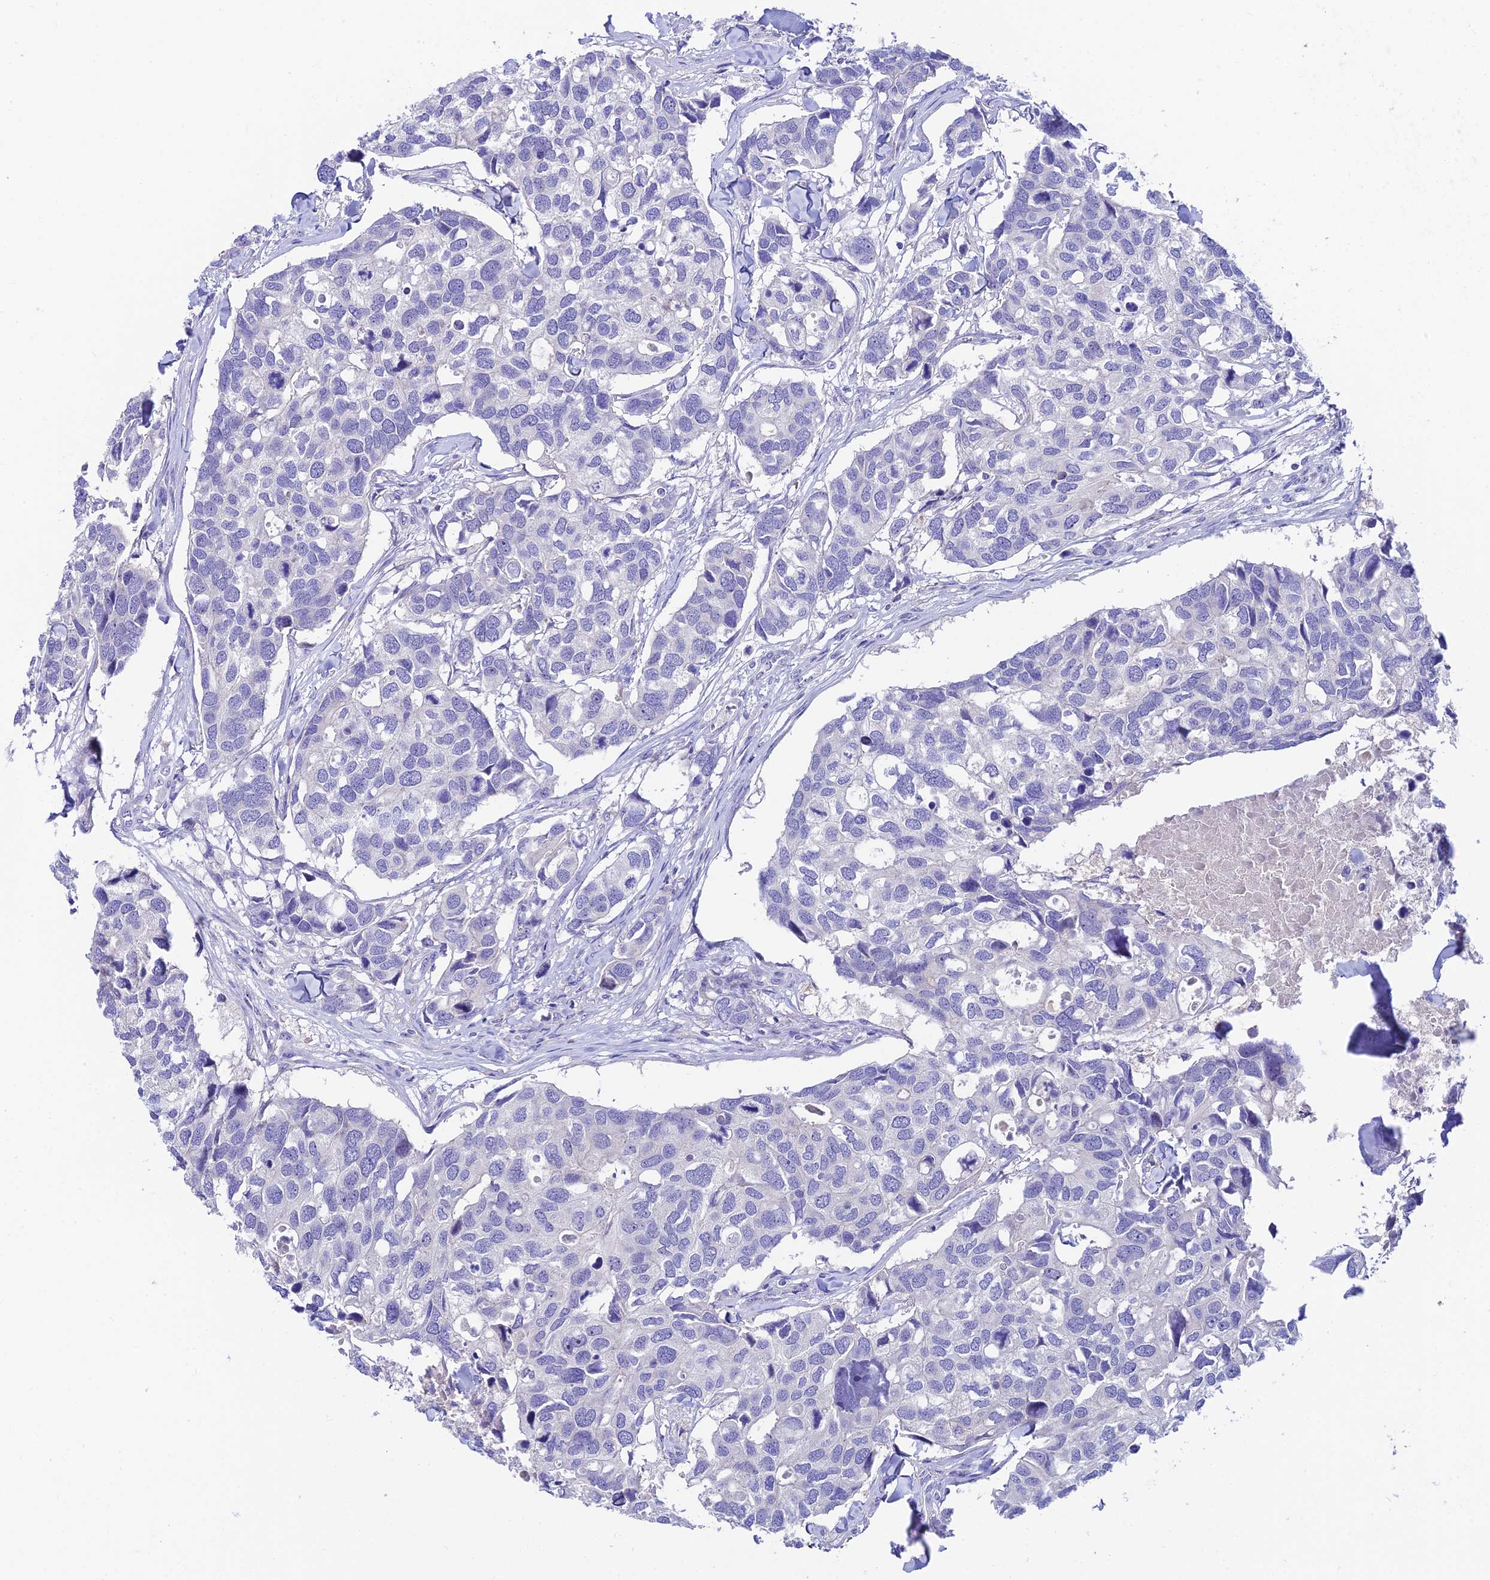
{"staining": {"intensity": "negative", "quantity": "none", "location": "none"}, "tissue": "breast cancer", "cell_type": "Tumor cells", "image_type": "cancer", "snomed": [{"axis": "morphology", "description": "Duct carcinoma"}, {"axis": "topography", "description": "Breast"}], "caption": "Immunohistochemical staining of invasive ductal carcinoma (breast) demonstrates no significant positivity in tumor cells.", "gene": "DUSP29", "patient": {"sex": "female", "age": 83}}